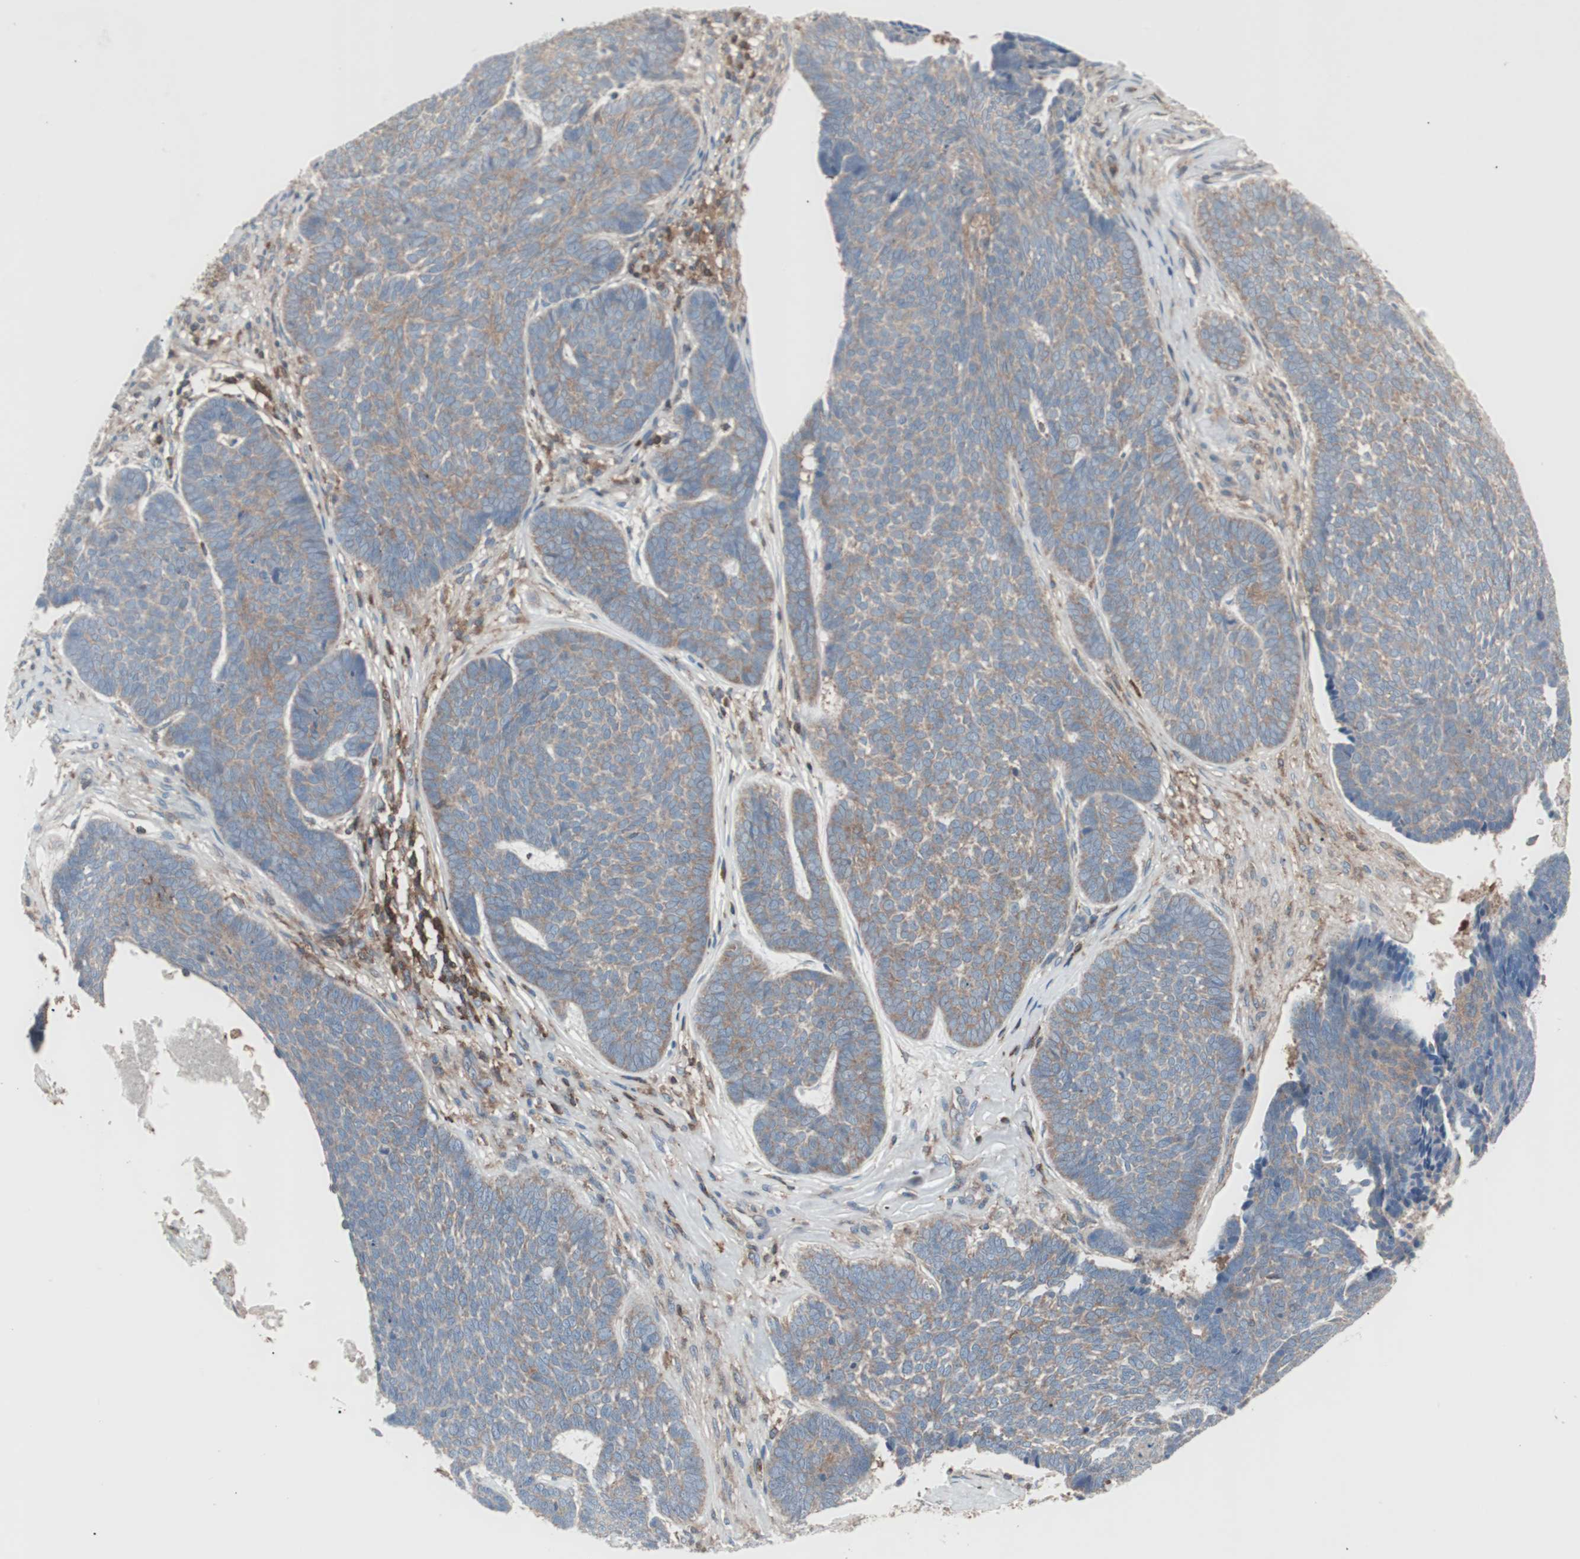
{"staining": {"intensity": "moderate", "quantity": ">75%", "location": "cytoplasmic/membranous"}, "tissue": "skin cancer", "cell_type": "Tumor cells", "image_type": "cancer", "snomed": [{"axis": "morphology", "description": "Basal cell carcinoma"}, {"axis": "topography", "description": "Skin"}], "caption": "Moderate cytoplasmic/membranous protein positivity is present in about >75% of tumor cells in basal cell carcinoma (skin).", "gene": "PIK3R1", "patient": {"sex": "male", "age": 84}}